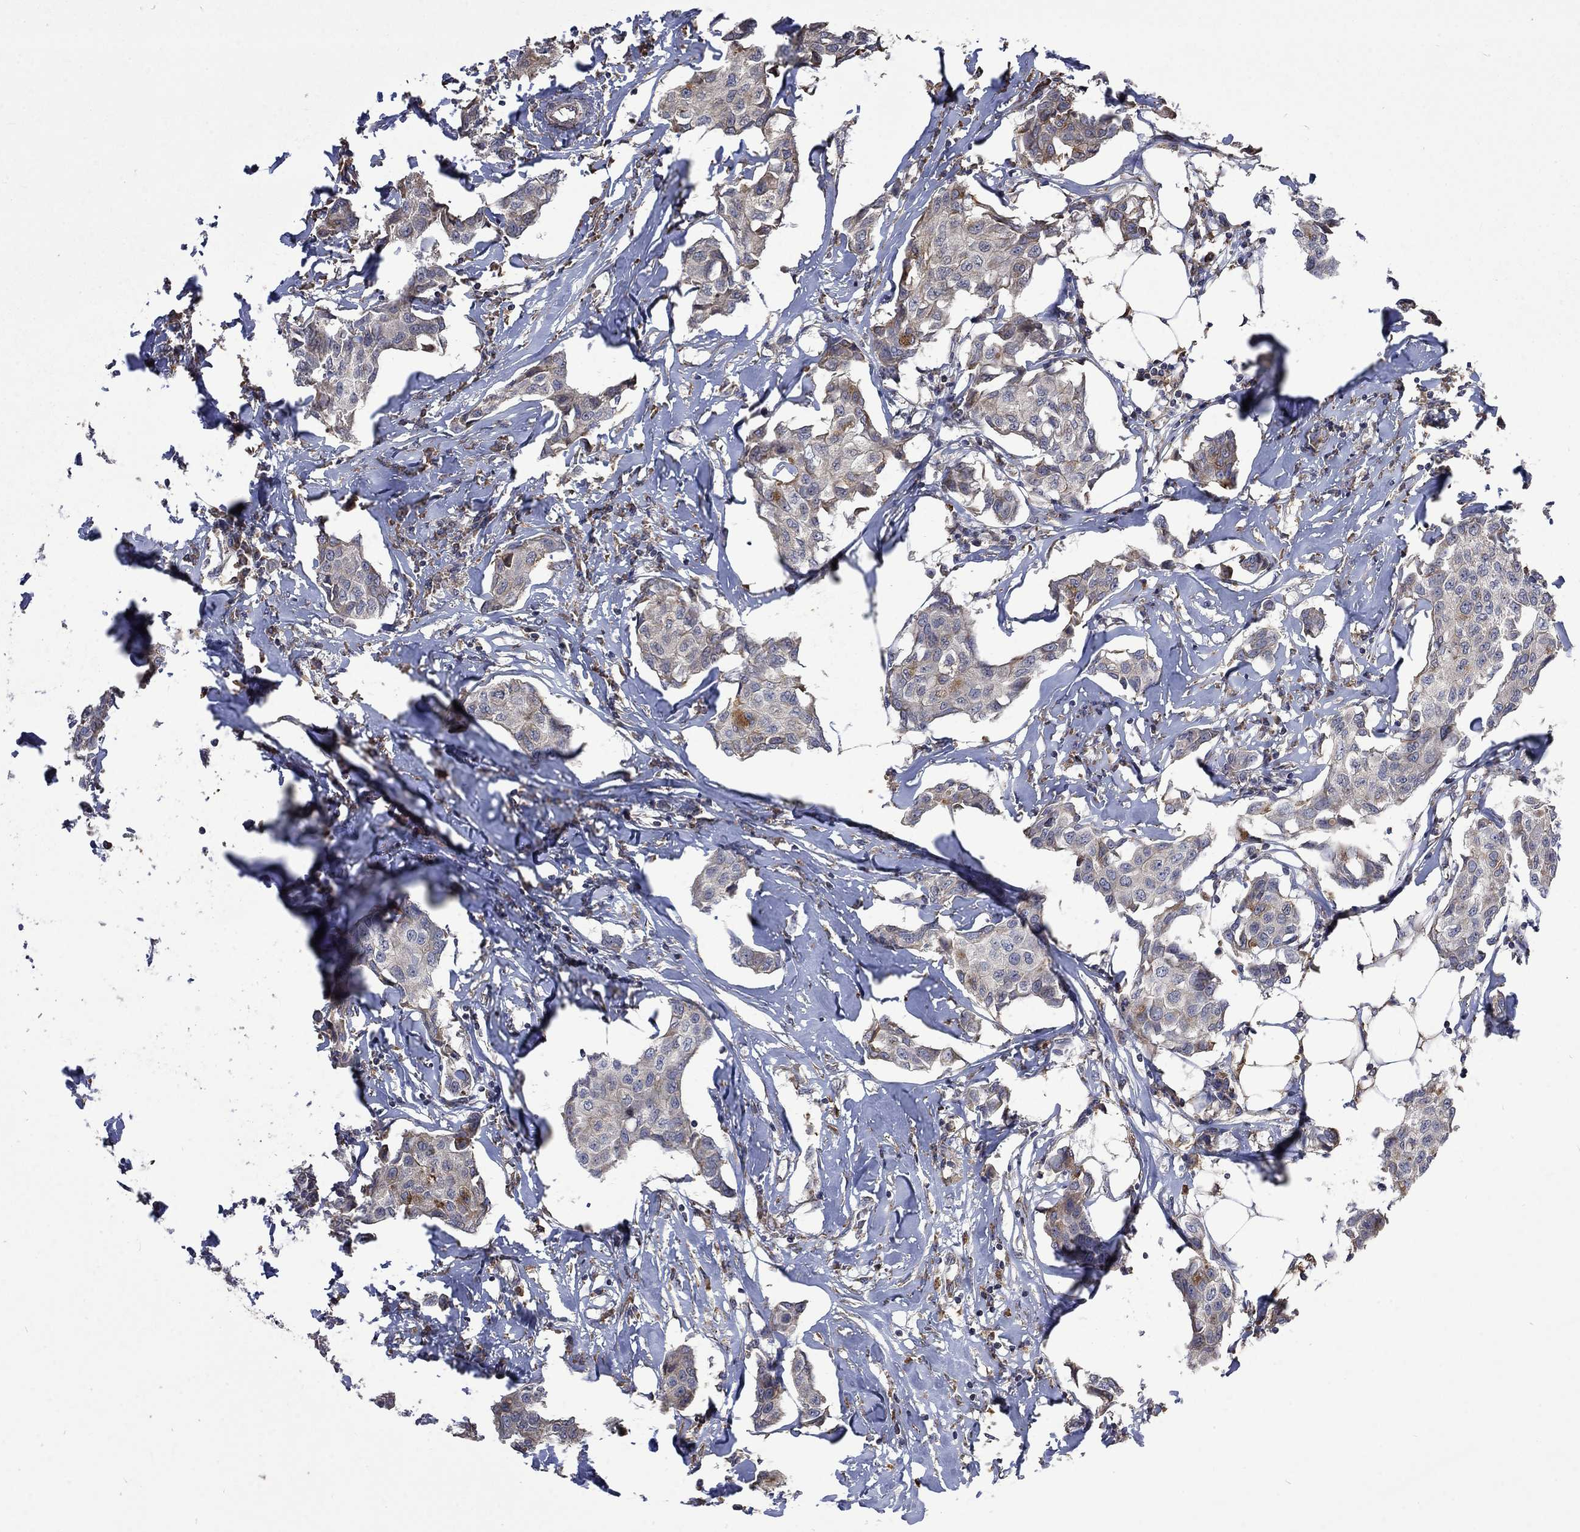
{"staining": {"intensity": "negative", "quantity": "none", "location": "none"}, "tissue": "breast cancer", "cell_type": "Tumor cells", "image_type": "cancer", "snomed": [{"axis": "morphology", "description": "Duct carcinoma"}, {"axis": "topography", "description": "Breast"}], "caption": "This image is of breast cancer stained with IHC to label a protein in brown with the nuclei are counter-stained blue. There is no positivity in tumor cells.", "gene": "ESRRA", "patient": {"sex": "female", "age": 80}}